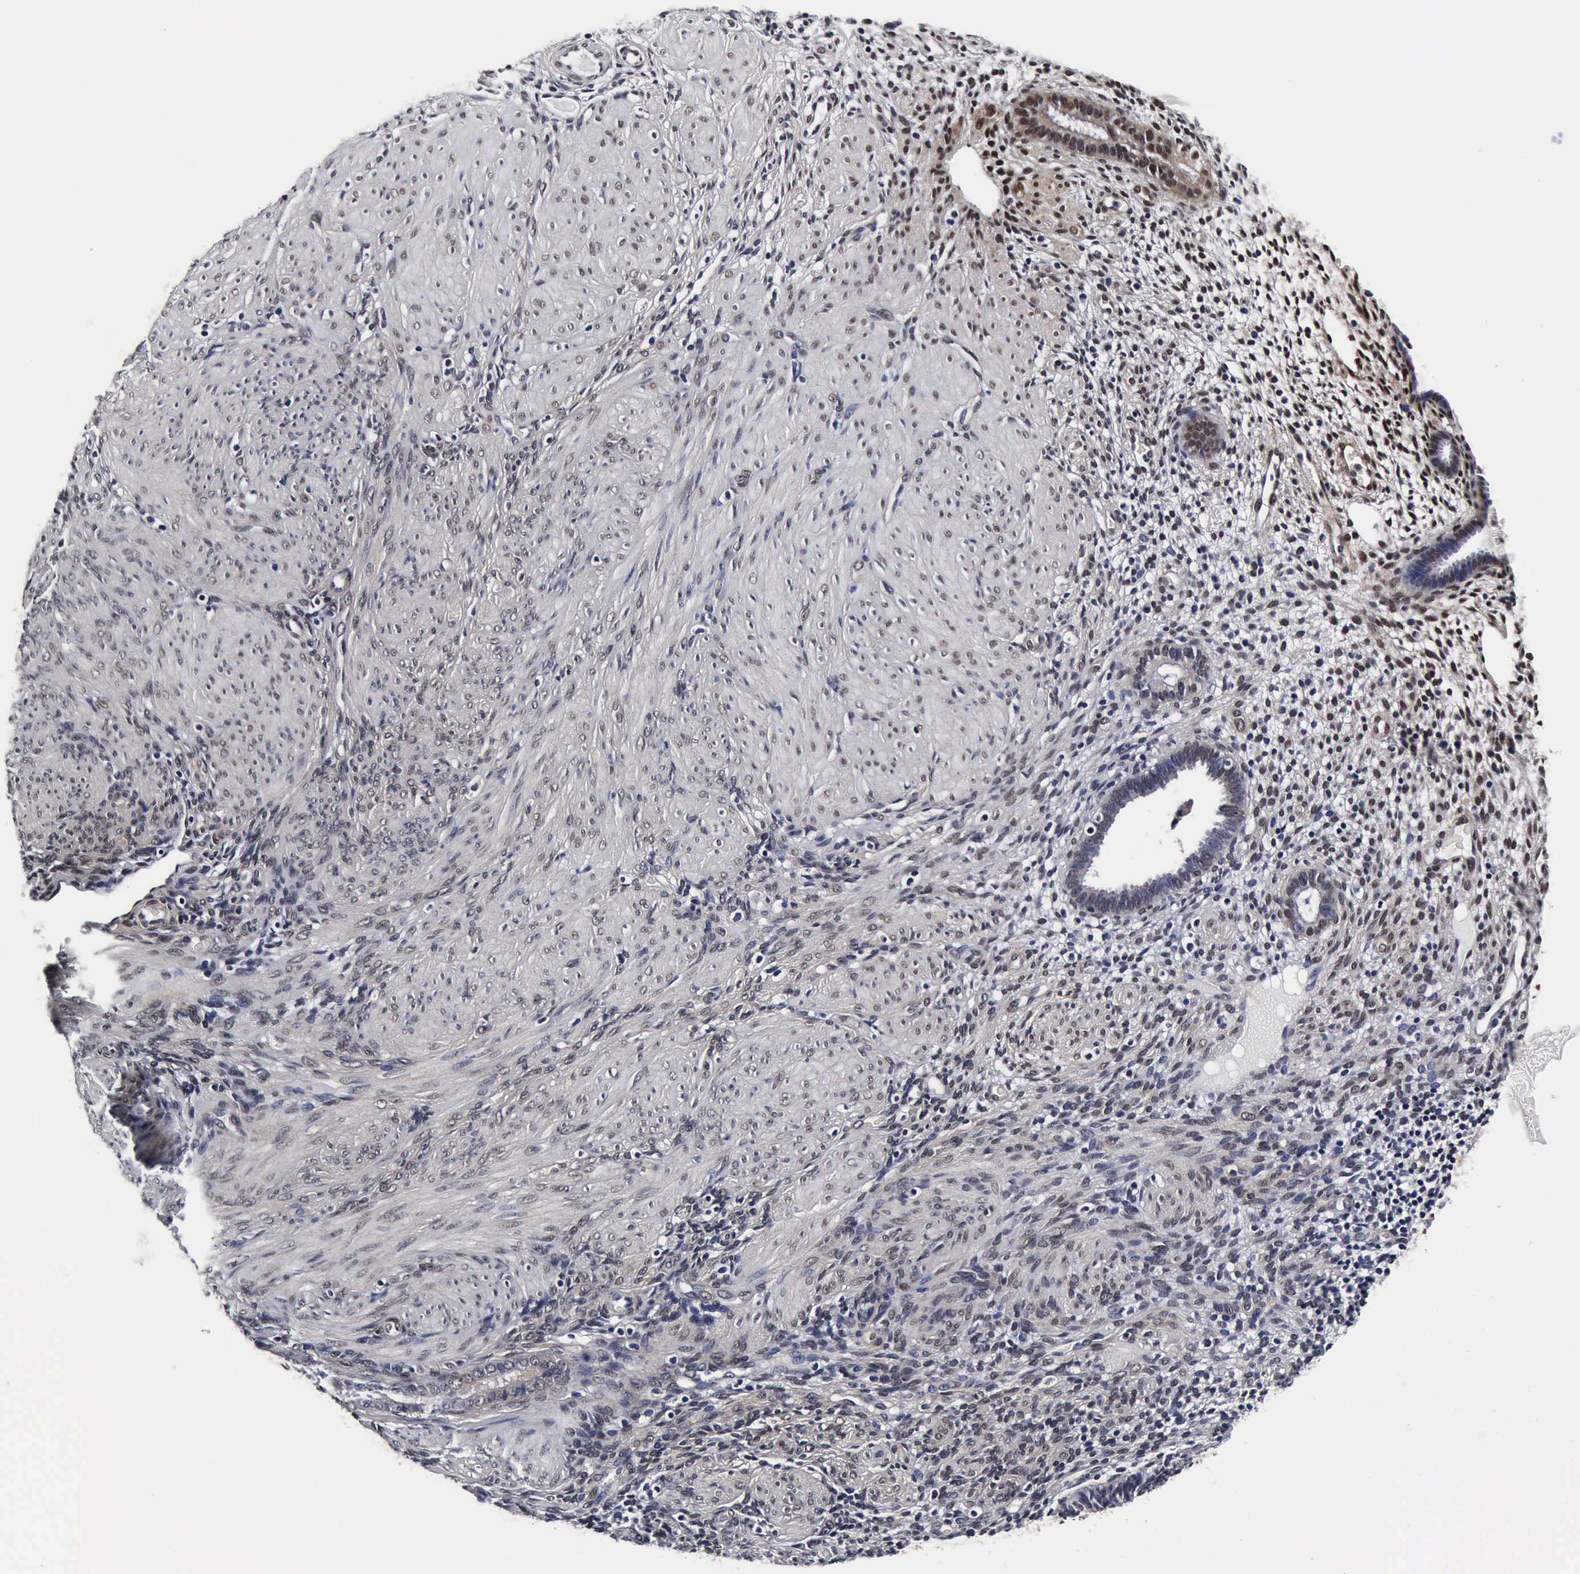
{"staining": {"intensity": "weak", "quantity": "25%-75%", "location": "none"}, "tissue": "endometrium", "cell_type": "Cells in endometrial stroma", "image_type": "normal", "snomed": [{"axis": "morphology", "description": "Normal tissue, NOS"}, {"axis": "topography", "description": "Endometrium"}], "caption": "An image of human endometrium stained for a protein exhibits weak None brown staining in cells in endometrial stroma. (DAB IHC, brown staining for protein, blue staining for nuclei).", "gene": "UBC", "patient": {"sex": "female", "age": 72}}